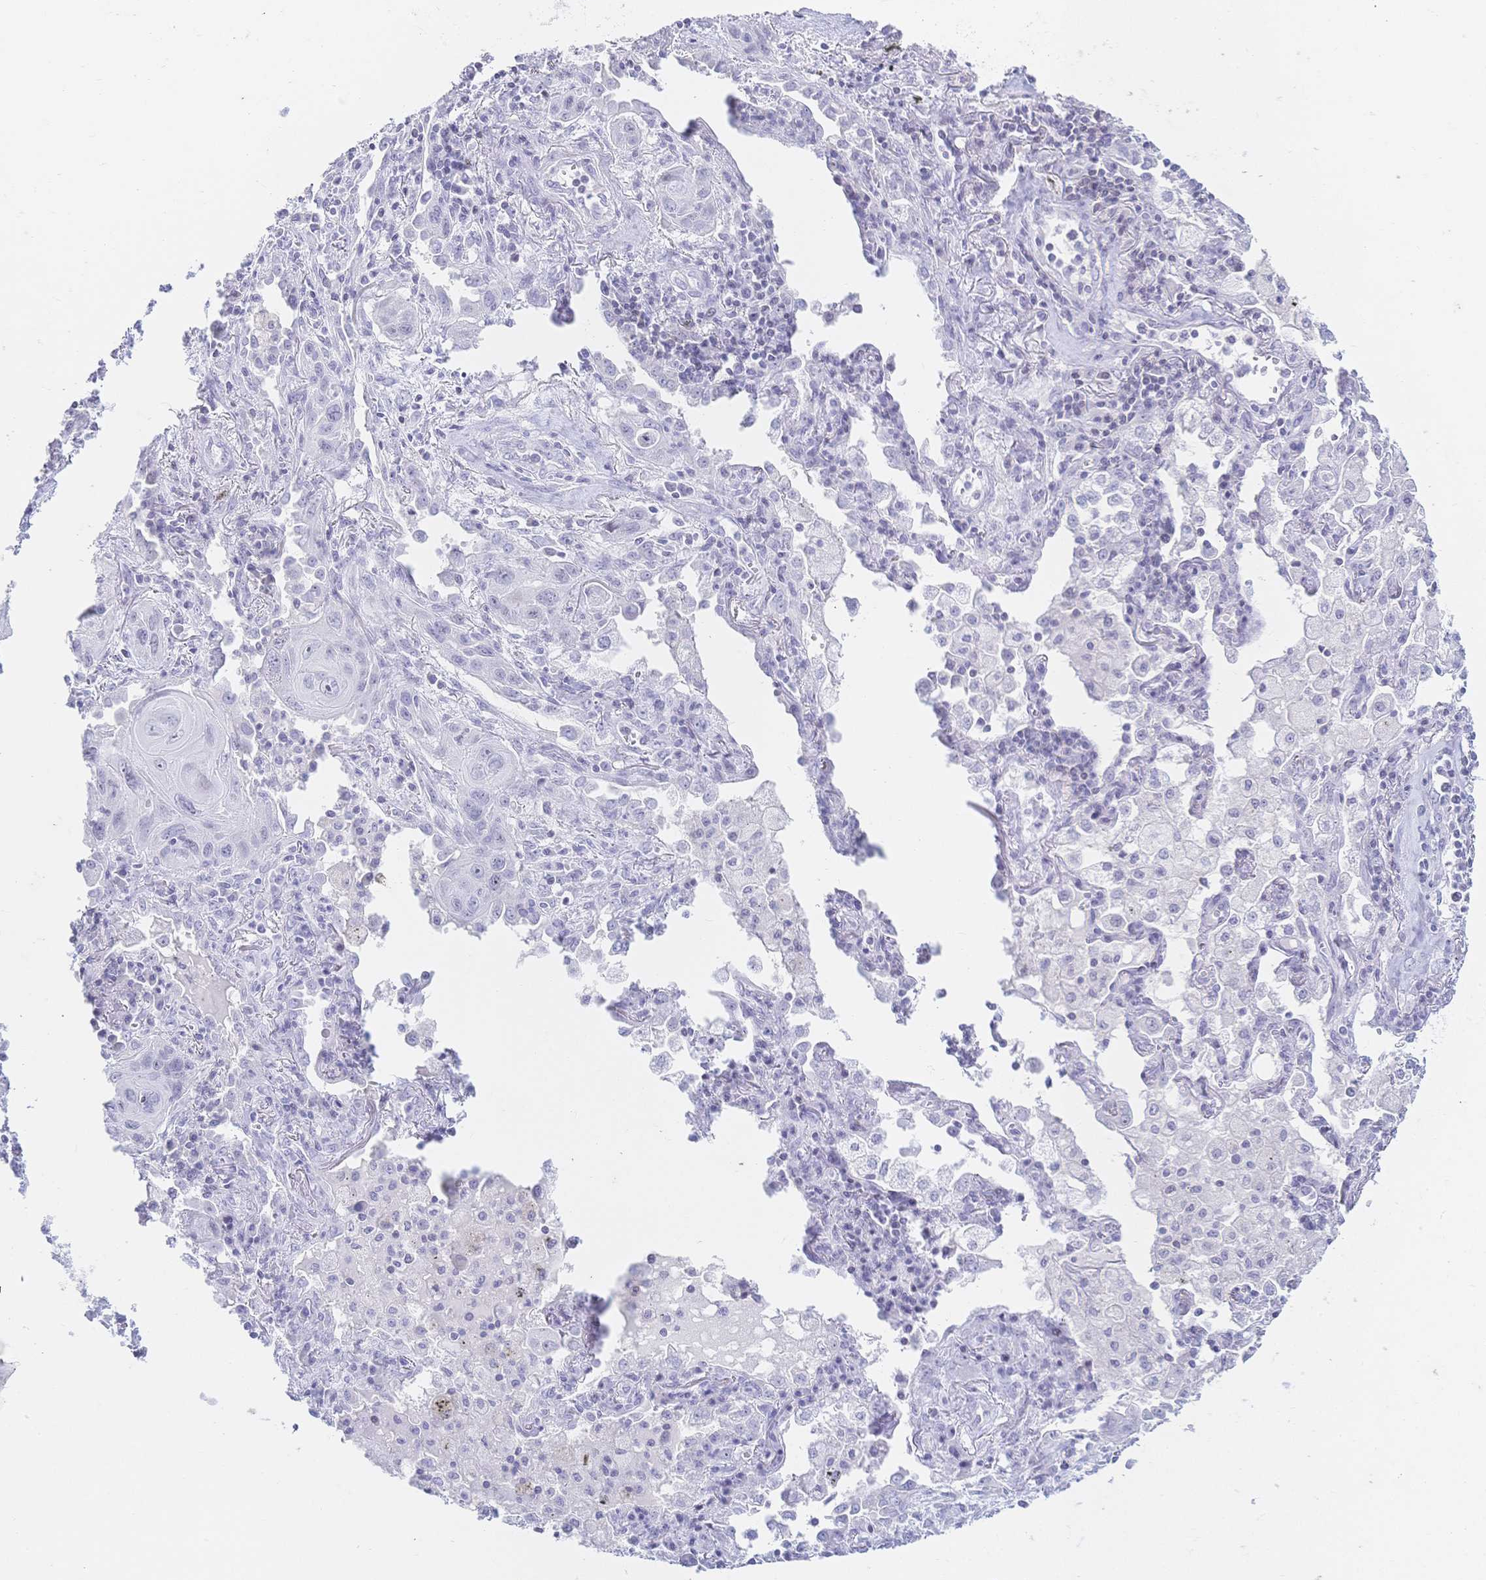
{"staining": {"intensity": "negative", "quantity": "none", "location": "none"}, "tissue": "lung cancer", "cell_type": "Tumor cells", "image_type": "cancer", "snomed": [{"axis": "morphology", "description": "Squamous cell carcinoma, NOS"}, {"axis": "topography", "description": "Lung"}], "caption": "Lung cancer (squamous cell carcinoma) stained for a protein using immunohistochemistry shows no staining tumor cells.", "gene": "CR2", "patient": {"sex": "male", "age": 79}}